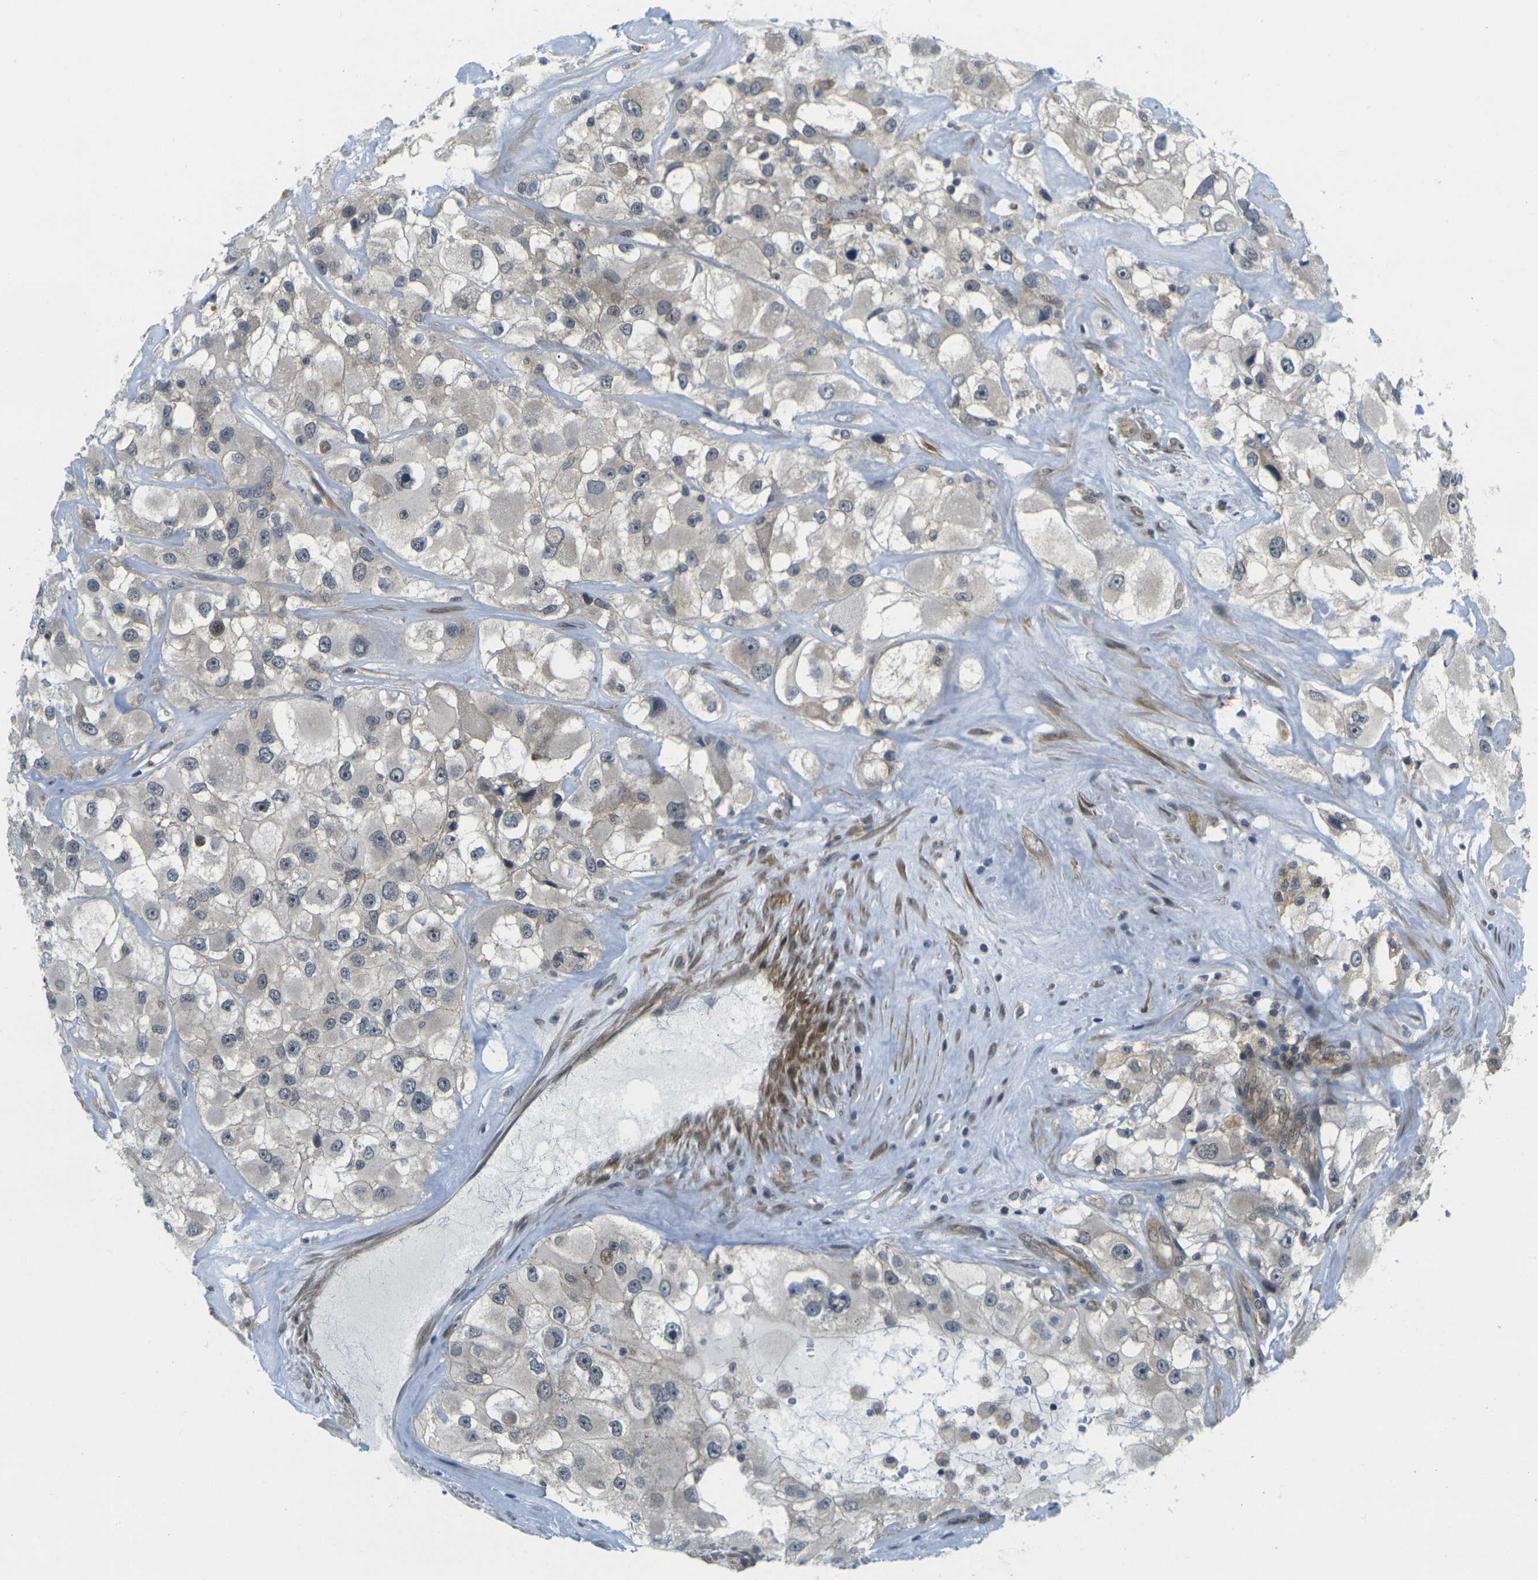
{"staining": {"intensity": "weak", "quantity": ">75%", "location": "cytoplasmic/membranous"}, "tissue": "renal cancer", "cell_type": "Tumor cells", "image_type": "cancer", "snomed": [{"axis": "morphology", "description": "Adenocarcinoma, NOS"}, {"axis": "topography", "description": "Kidney"}], "caption": "This is a micrograph of immunohistochemistry staining of renal adenocarcinoma, which shows weak expression in the cytoplasmic/membranous of tumor cells.", "gene": "KCTD10", "patient": {"sex": "female", "age": 52}}